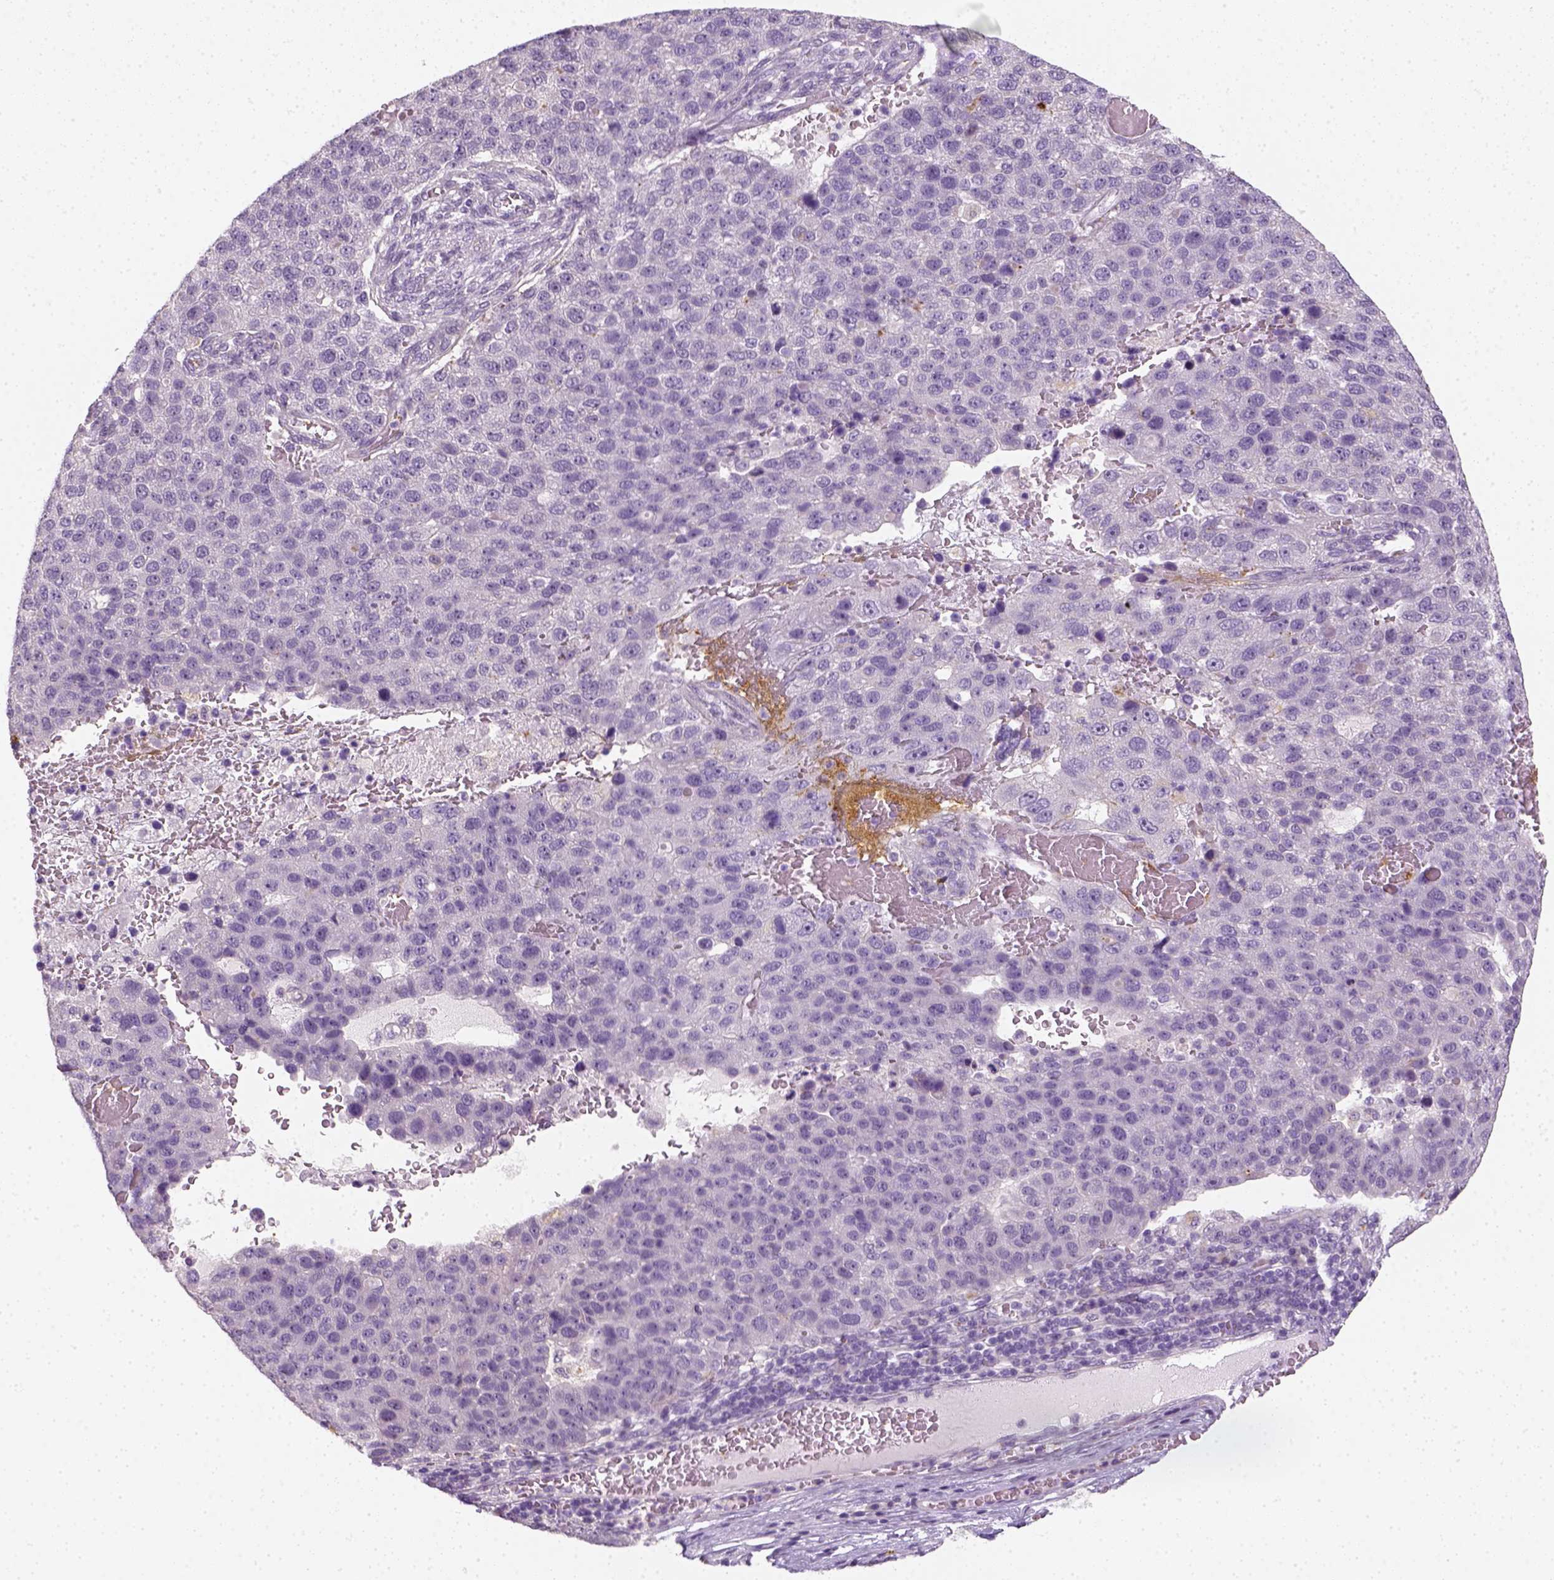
{"staining": {"intensity": "negative", "quantity": "none", "location": "none"}, "tissue": "pancreatic cancer", "cell_type": "Tumor cells", "image_type": "cancer", "snomed": [{"axis": "morphology", "description": "Adenocarcinoma, NOS"}, {"axis": "topography", "description": "Pancreas"}], "caption": "A histopathology image of human pancreatic adenocarcinoma is negative for staining in tumor cells.", "gene": "FAM163B", "patient": {"sex": "female", "age": 61}}